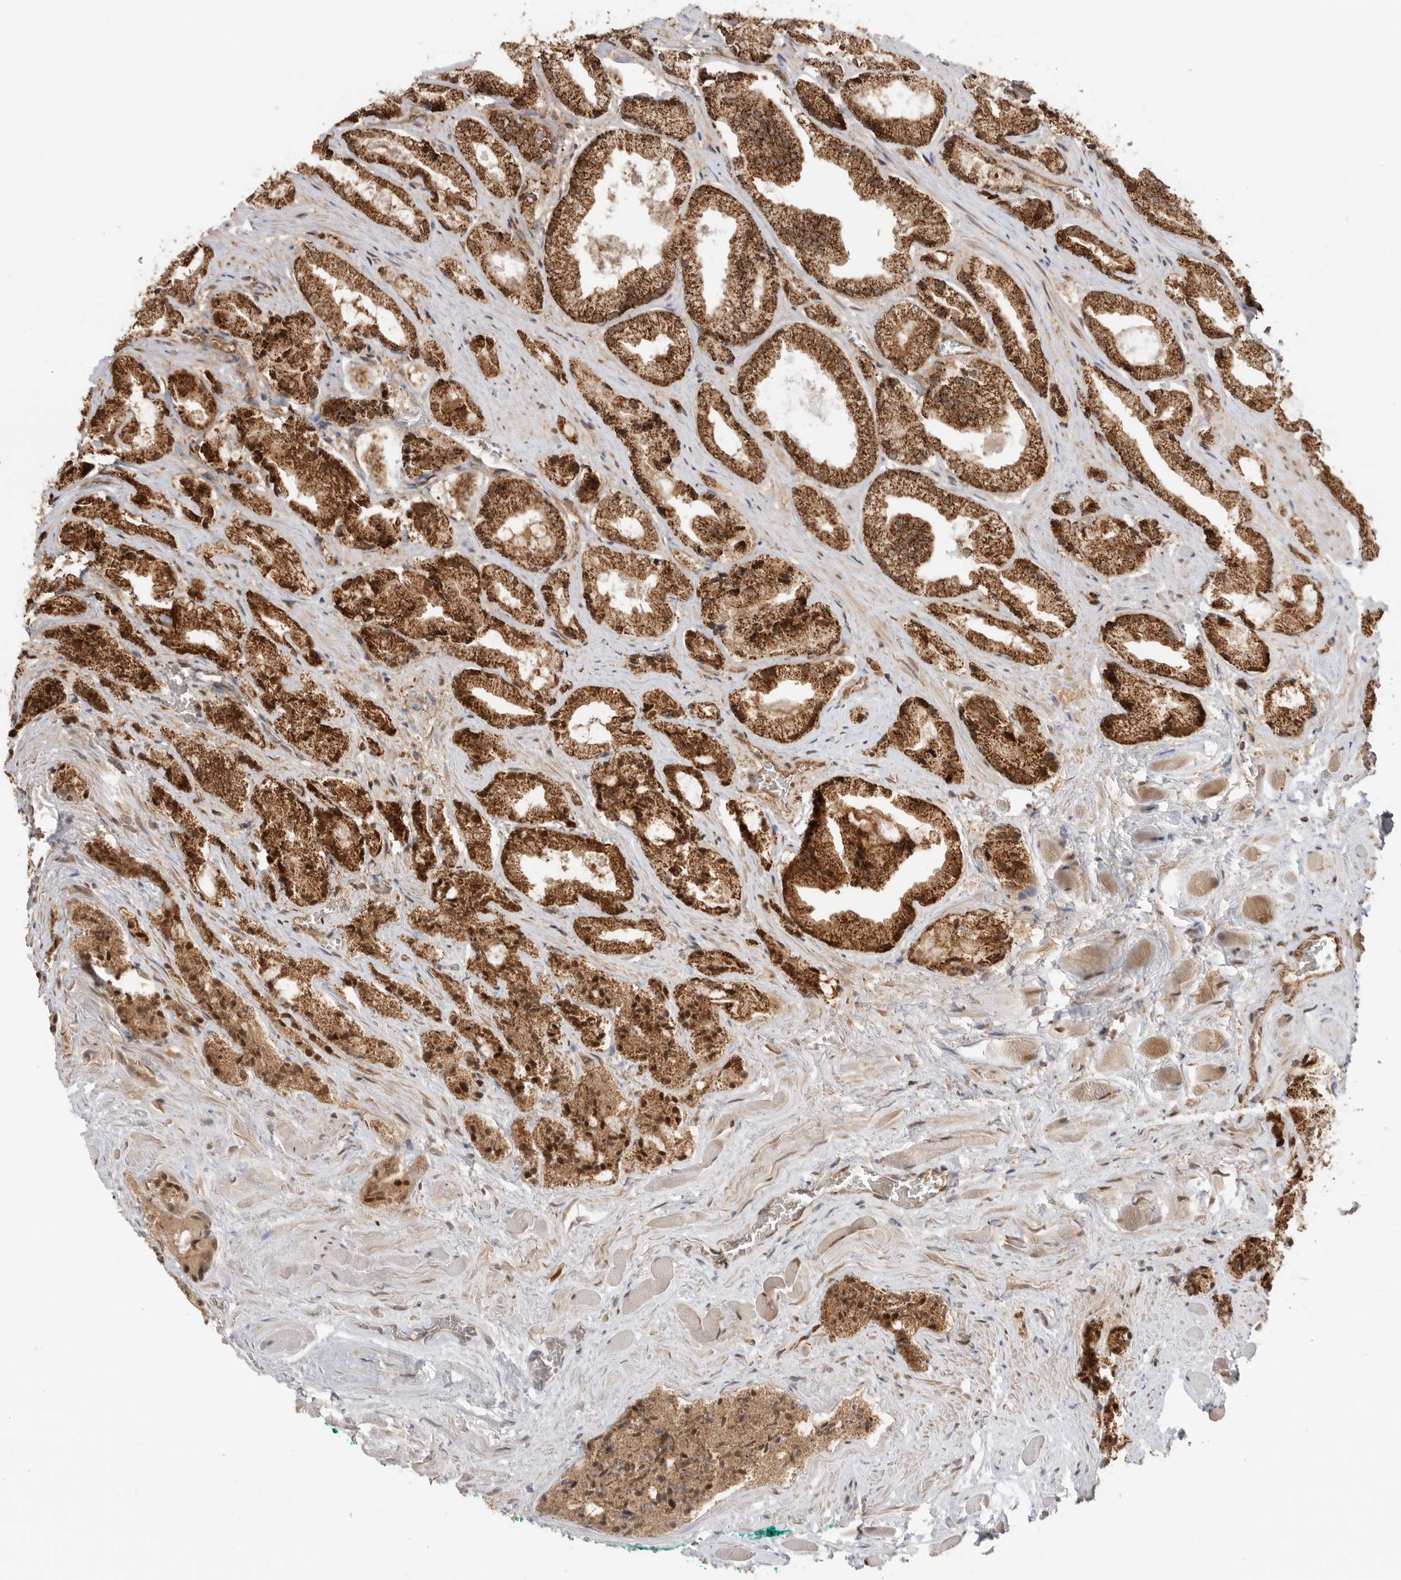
{"staining": {"intensity": "strong", "quantity": ">75%", "location": "cytoplasmic/membranous,nuclear"}, "tissue": "prostate cancer", "cell_type": "Tumor cells", "image_type": "cancer", "snomed": [{"axis": "morphology", "description": "Adenocarcinoma, Low grade"}, {"axis": "topography", "description": "Prostate"}], "caption": "Tumor cells reveal high levels of strong cytoplasmic/membranous and nuclear positivity in about >75% of cells in human prostate cancer.", "gene": "DCAF8", "patient": {"sex": "male", "age": 62}}